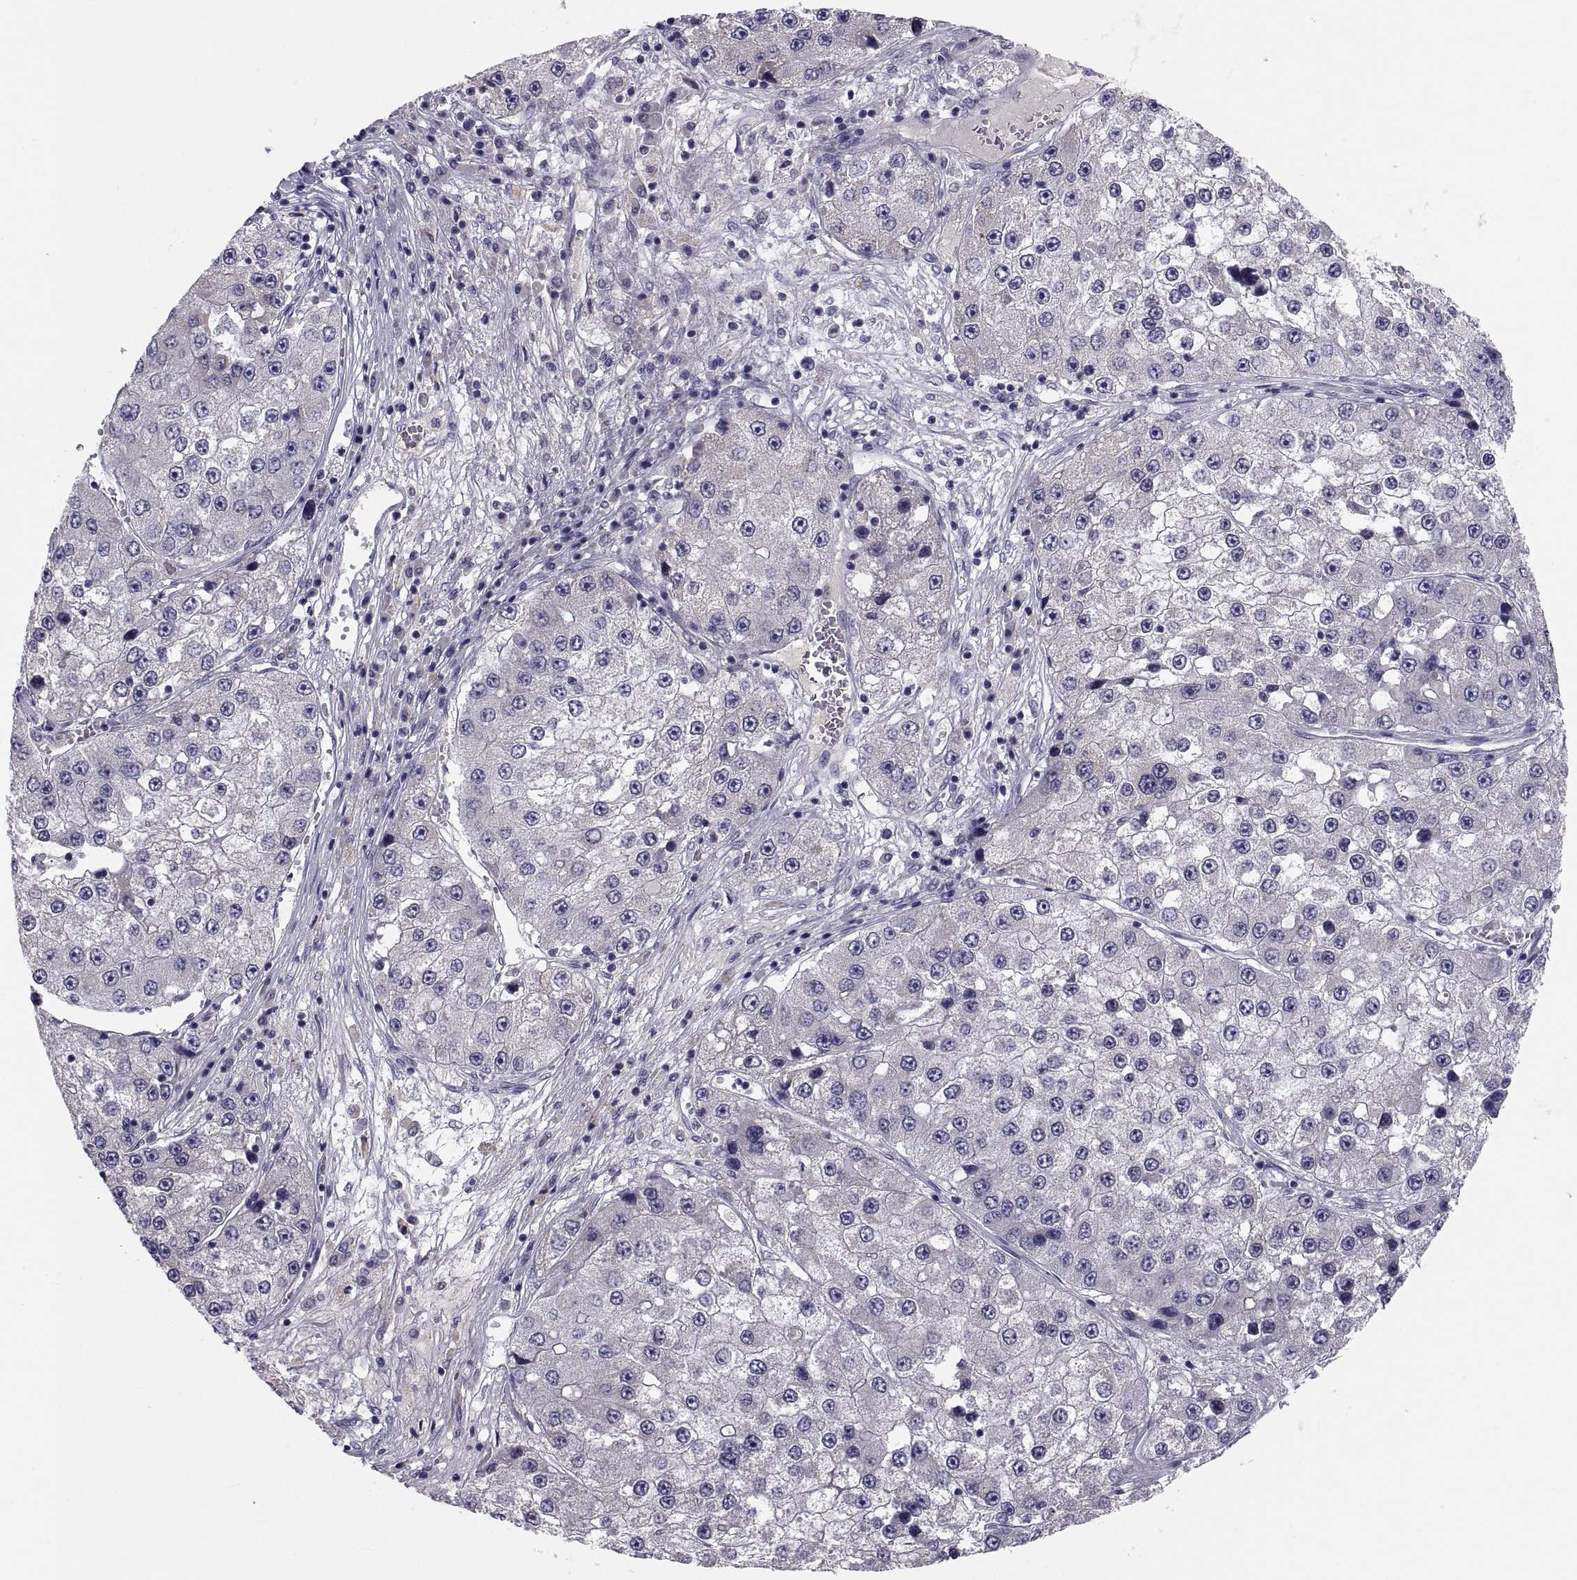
{"staining": {"intensity": "negative", "quantity": "none", "location": "none"}, "tissue": "liver cancer", "cell_type": "Tumor cells", "image_type": "cancer", "snomed": [{"axis": "morphology", "description": "Carcinoma, Hepatocellular, NOS"}, {"axis": "topography", "description": "Liver"}], "caption": "An immunohistochemistry (IHC) micrograph of liver cancer (hepatocellular carcinoma) is shown. There is no staining in tumor cells of liver cancer (hepatocellular carcinoma). The staining is performed using DAB brown chromogen with nuclei counter-stained in using hematoxylin.", "gene": "PDZRN4", "patient": {"sex": "female", "age": 73}}